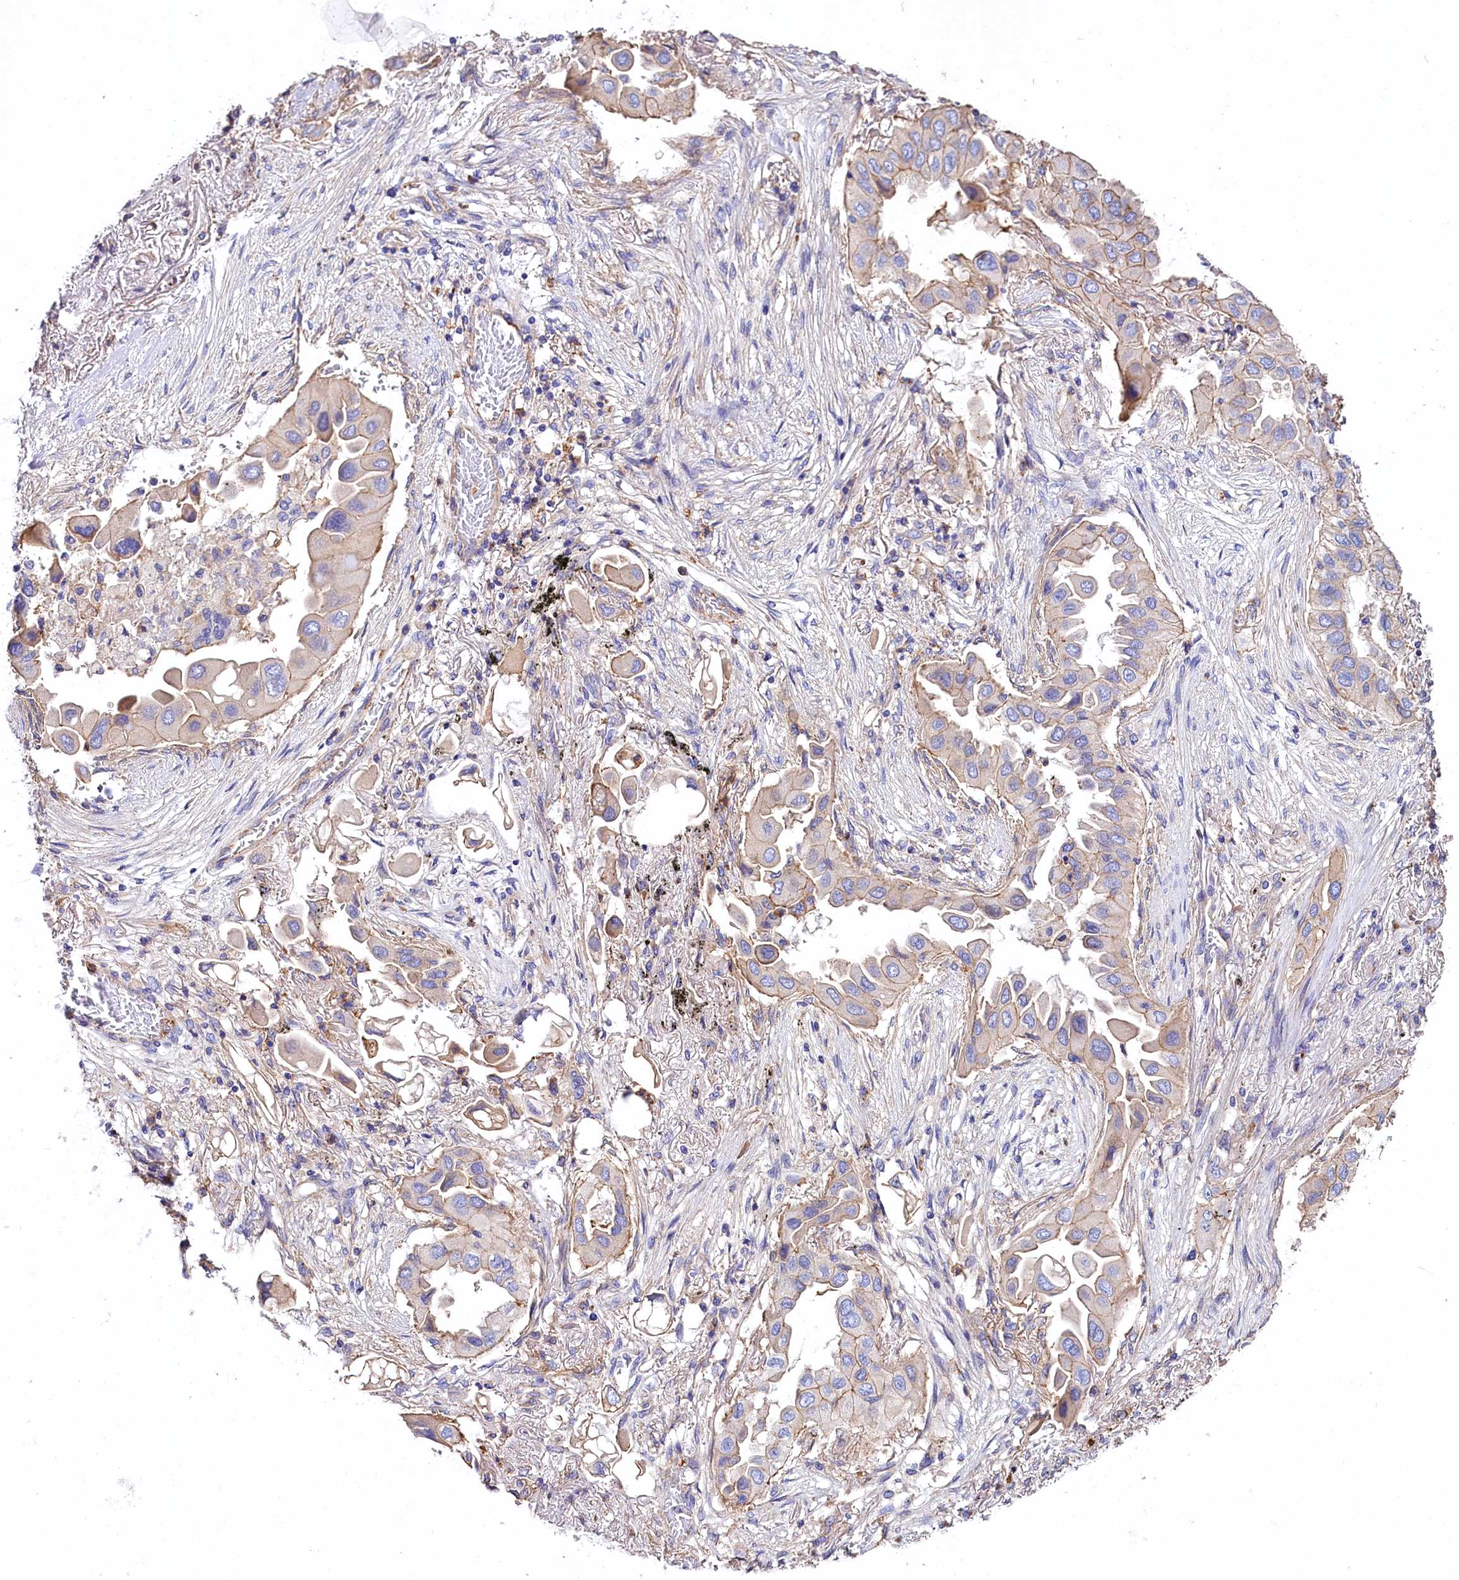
{"staining": {"intensity": "weak", "quantity": "25%-75%", "location": "cytoplasmic/membranous"}, "tissue": "lung cancer", "cell_type": "Tumor cells", "image_type": "cancer", "snomed": [{"axis": "morphology", "description": "Adenocarcinoma, NOS"}, {"axis": "topography", "description": "Lung"}], "caption": "A histopathology image of human lung adenocarcinoma stained for a protein displays weak cytoplasmic/membranous brown staining in tumor cells.", "gene": "FCHSD2", "patient": {"sex": "female", "age": 76}}